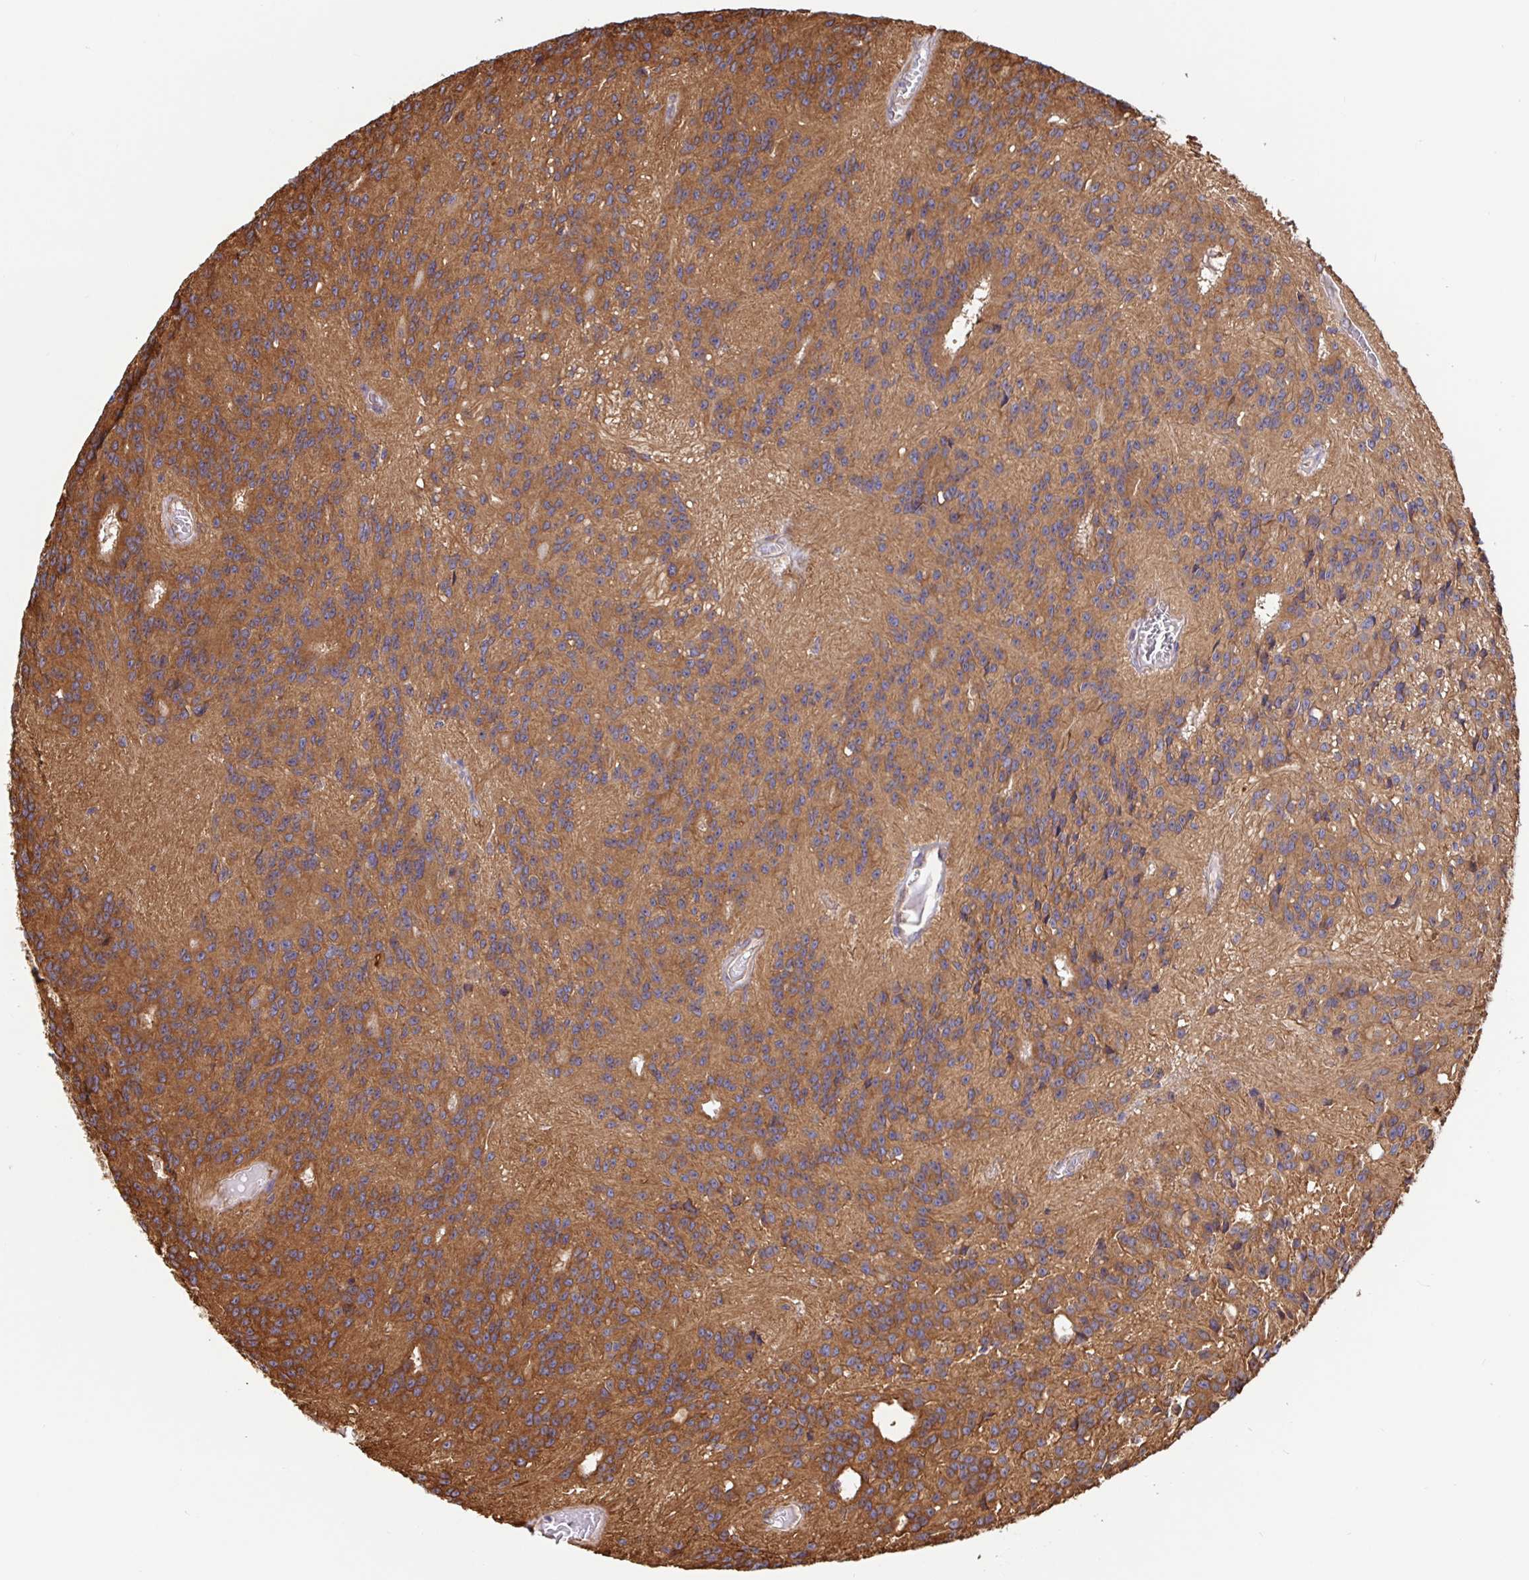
{"staining": {"intensity": "moderate", "quantity": ">75%", "location": "cytoplasmic/membranous"}, "tissue": "glioma", "cell_type": "Tumor cells", "image_type": "cancer", "snomed": [{"axis": "morphology", "description": "Glioma, malignant, Low grade"}, {"axis": "topography", "description": "Brain"}], "caption": "Glioma stained with DAB immunohistochemistry (IHC) exhibits medium levels of moderate cytoplasmic/membranous positivity in about >75% of tumor cells.", "gene": "MAOA", "patient": {"sex": "male", "age": 31}}